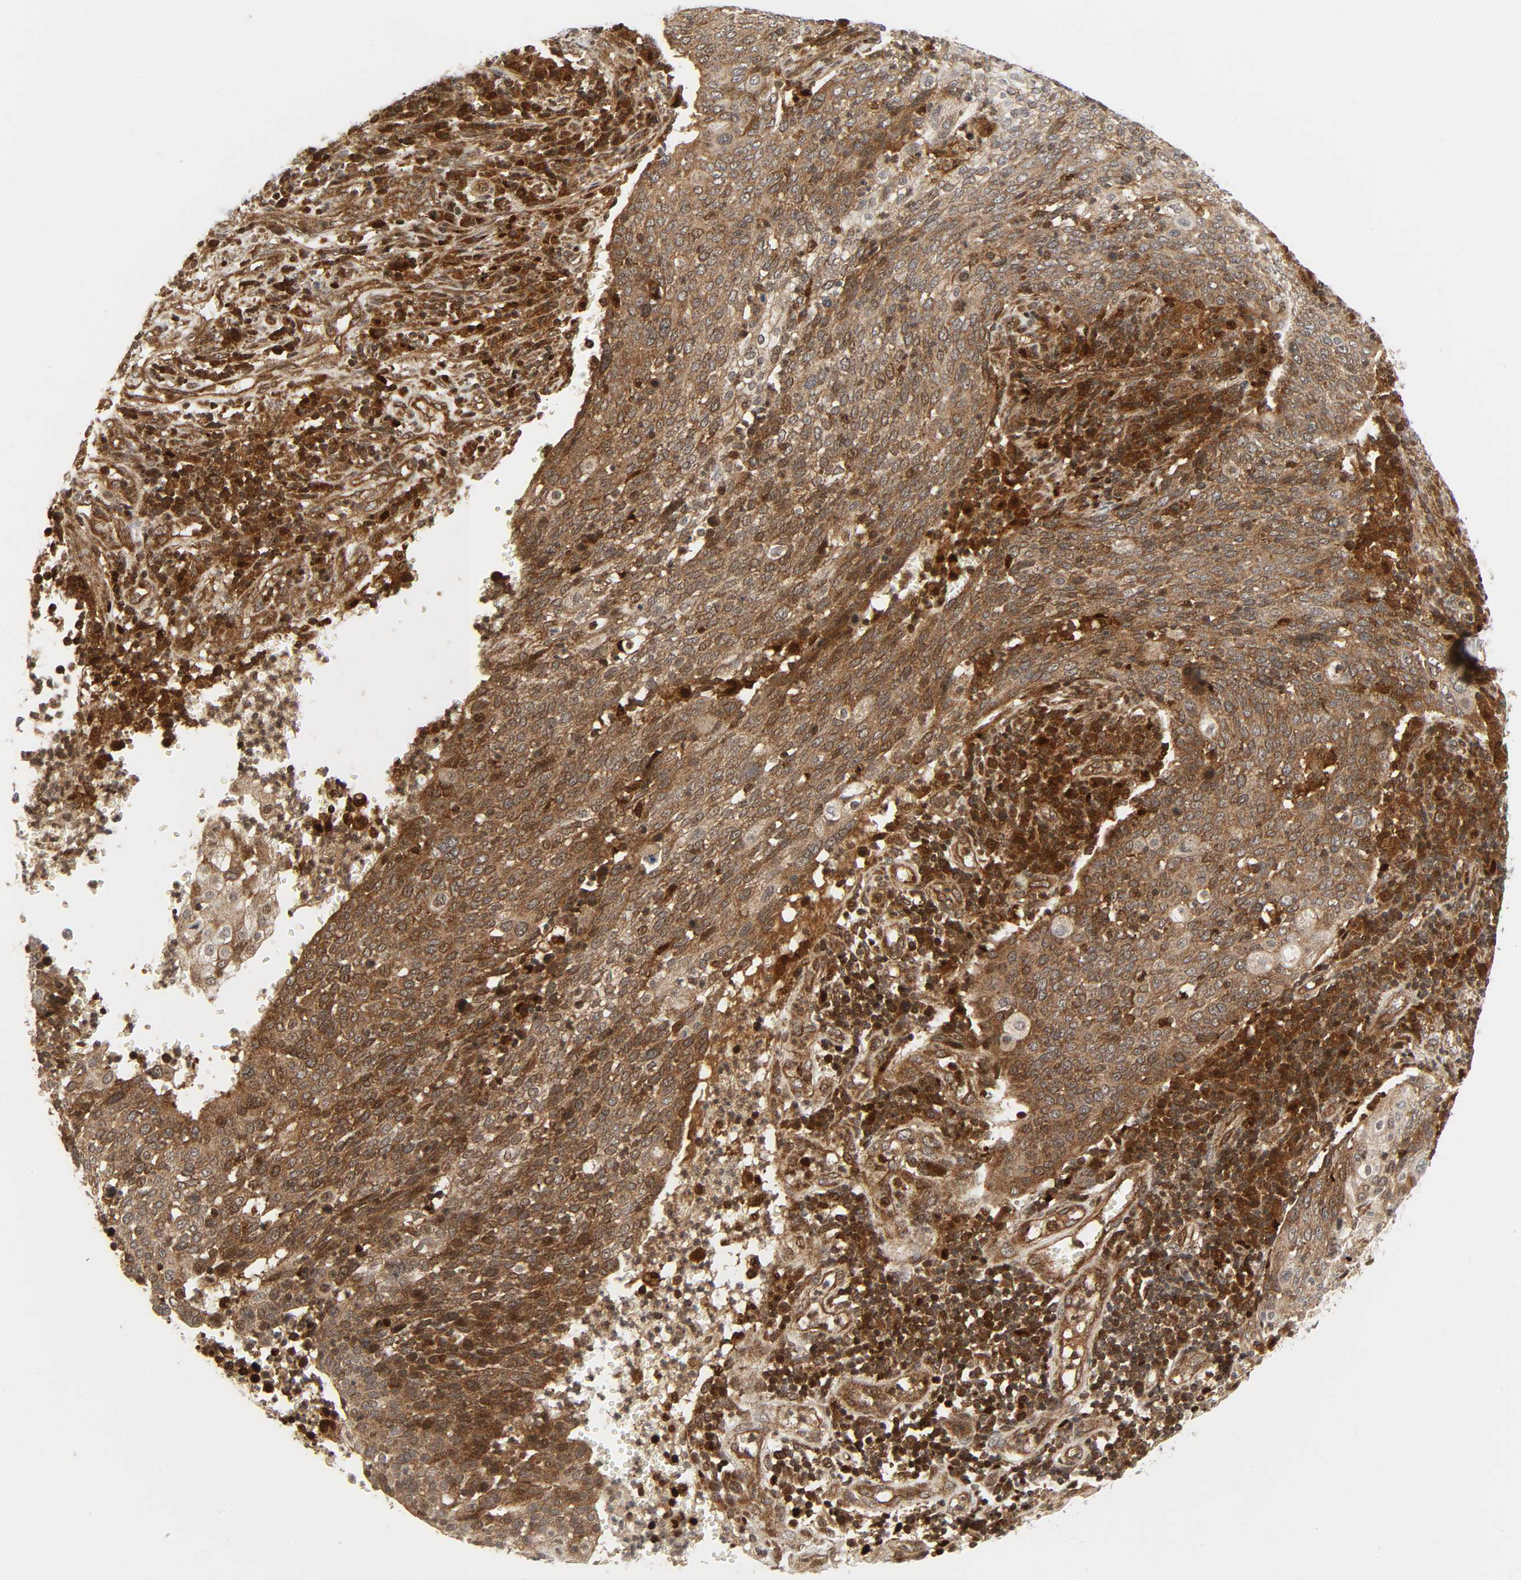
{"staining": {"intensity": "moderate", "quantity": ">75%", "location": "cytoplasmic/membranous"}, "tissue": "cervical cancer", "cell_type": "Tumor cells", "image_type": "cancer", "snomed": [{"axis": "morphology", "description": "Squamous cell carcinoma, NOS"}, {"axis": "topography", "description": "Cervix"}], "caption": "Moderate cytoplasmic/membranous positivity is identified in approximately >75% of tumor cells in cervical cancer (squamous cell carcinoma).", "gene": "CHUK", "patient": {"sex": "female", "age": 40}}